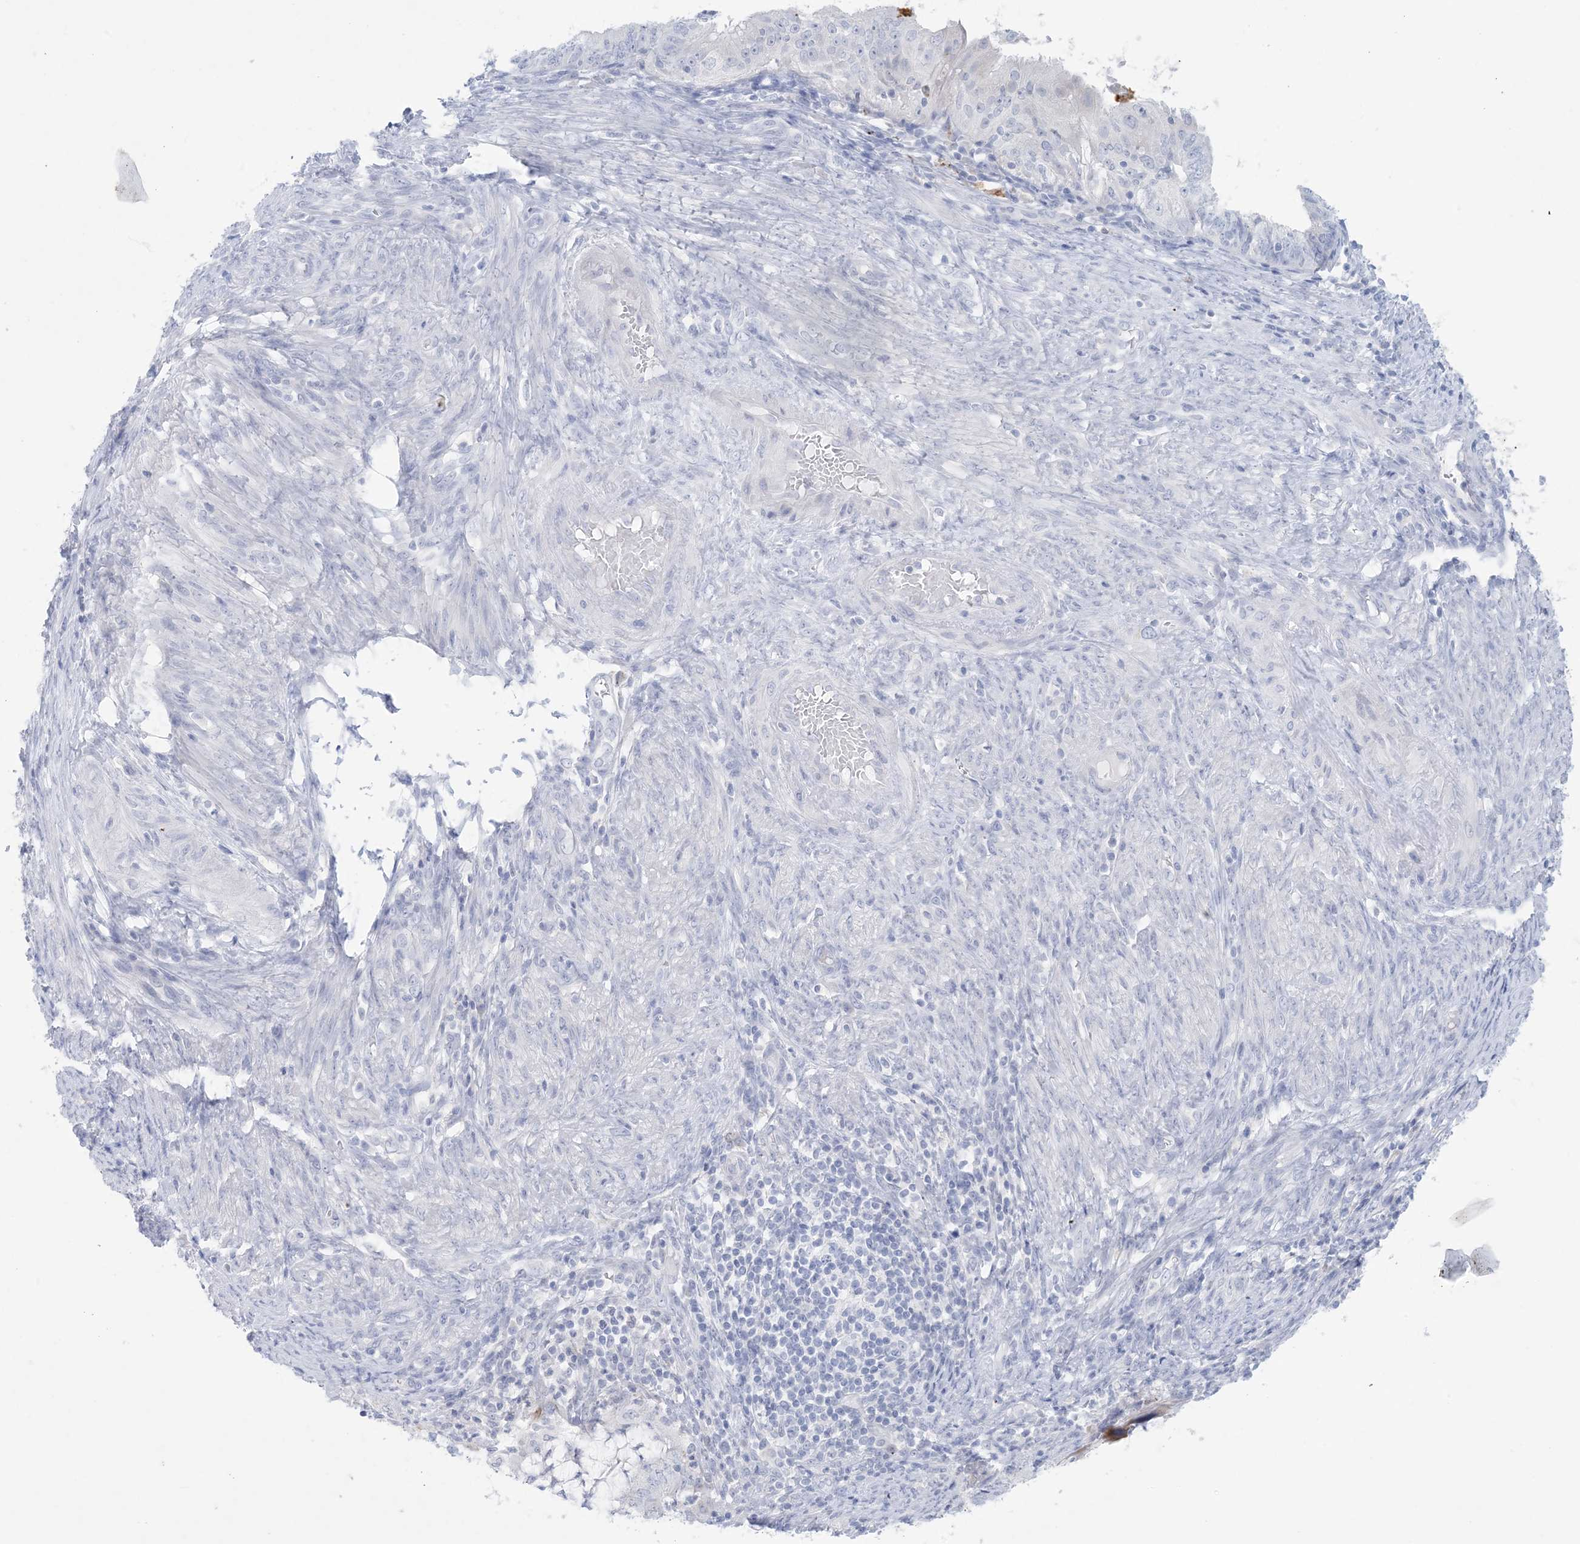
{"staining": {"intensity": "negative", "quantity": "none", "location": "none"}, "tissue": "endometrial cancer", "cell_type": "Tumor cells", "image_type": "cancer", "snomed": [{"axis": "morphology", "description": "Adenocarcinoma, NOS"}, {"axis": "topography", "description": "Endometrium"}], "caption": "High magnification brightfield microscopy of adenocarcinoma (endometrial) stained with DAB (3,3'-diaminobenzidine) (brown) and counterstained with hematoxylin (blue): tumor cells show no significant expression.", "gene": "GABRG1", "patient": {"sex": "female", "age": 51}}